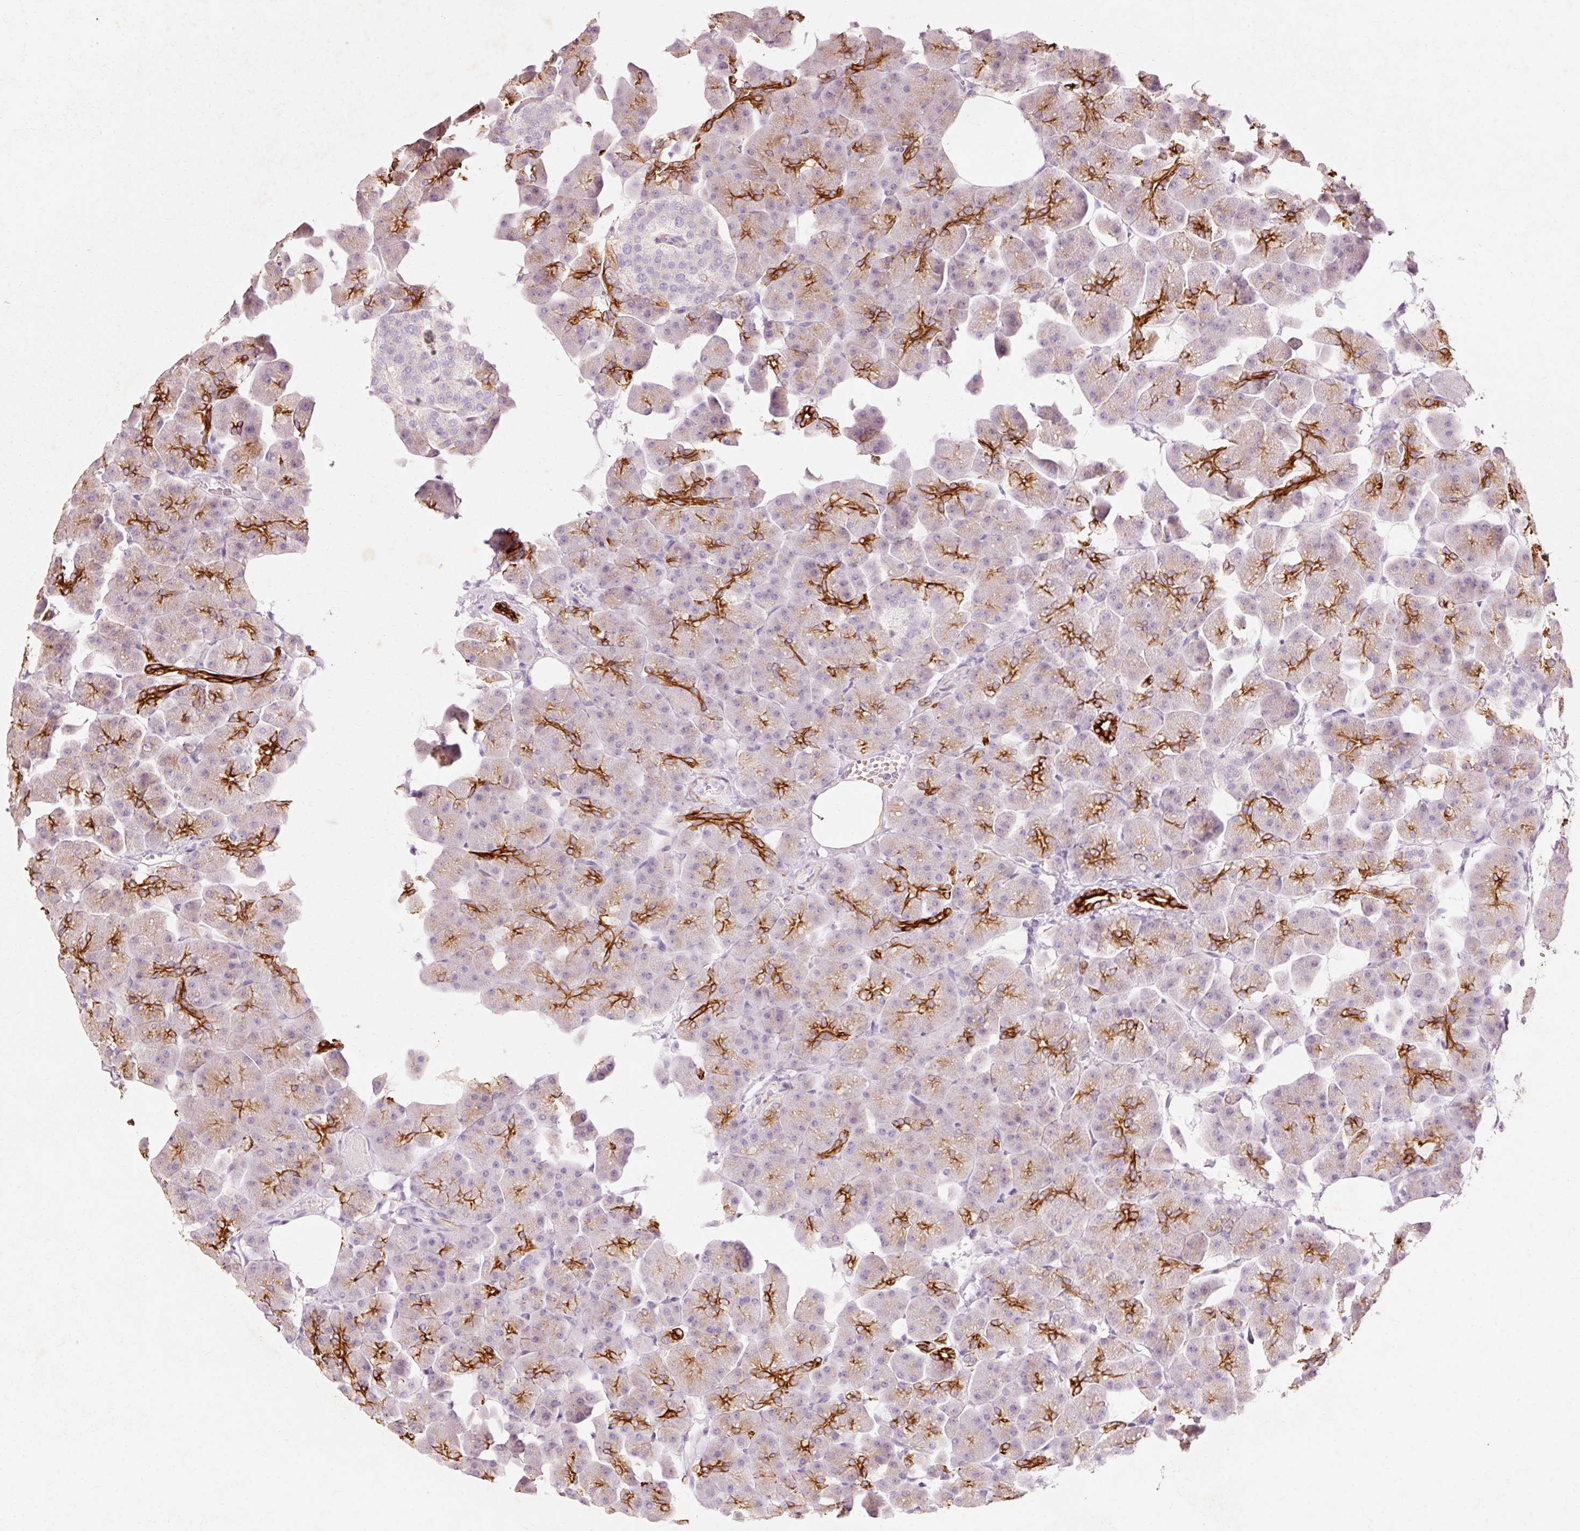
{"staining": {"intensity": "strong", "quantity": "<25%", "location": "cytoplasmic/membranous"}, "tissue": "pancreas", "cell_type": "Exocrine glandular cells", "image_type": "normal", "snomed": [{"axis": "morphology", "description": "Normal tissue, NOS"}, {"axis": "topography", "description": "Pancreas"}], "caption": "A medium amount of strong cytoplasmic/membranous staining is identified in approximately <25% of exocrine glandular cells in unremarkable pancreas.", "gene": "TRIM73", "patient": {"sex": "male", "age": 35}}